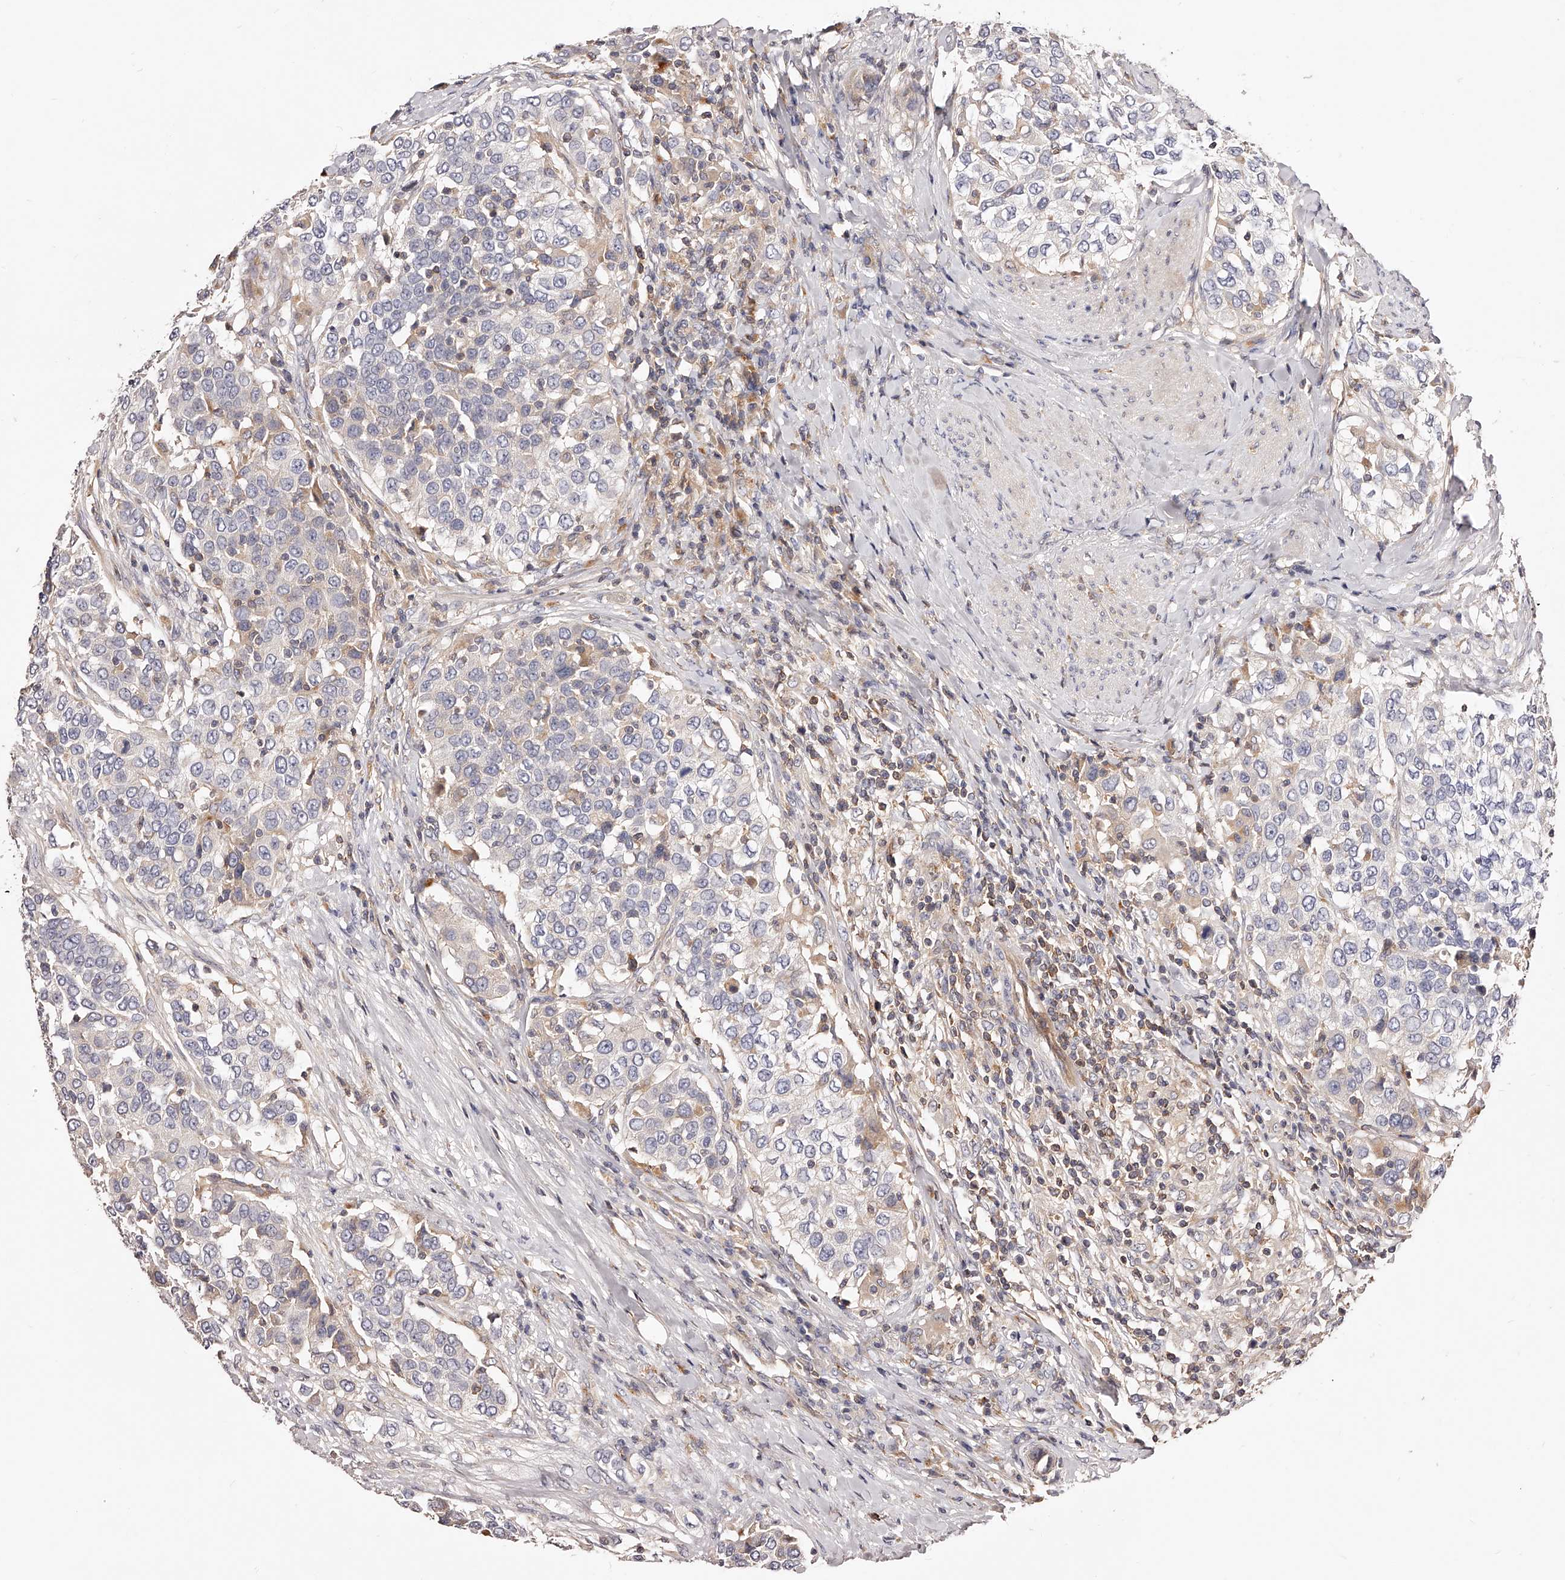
{"staining": {"intensity": "weak", "quantity": "<25%", "location": "cytoplasmic/membranous"}, "tissue": "urothelial cancer", "cell_type": "Tumor cells", "image_type": "cancer", "snomed": [{"axis": "morphology", "description": "Urothelial carcinoma, High grade"}, {"axis": "topography", "description": "Urinary bladder"}], "caption": "Tumor cells are negative for brown protein staining in urothelial cancer. (Brightfield microscopy of DAB immunohistochemistry at high magnification).", "gene": "PHACTR1", "patient": {"sex": "female", "age": 80}}